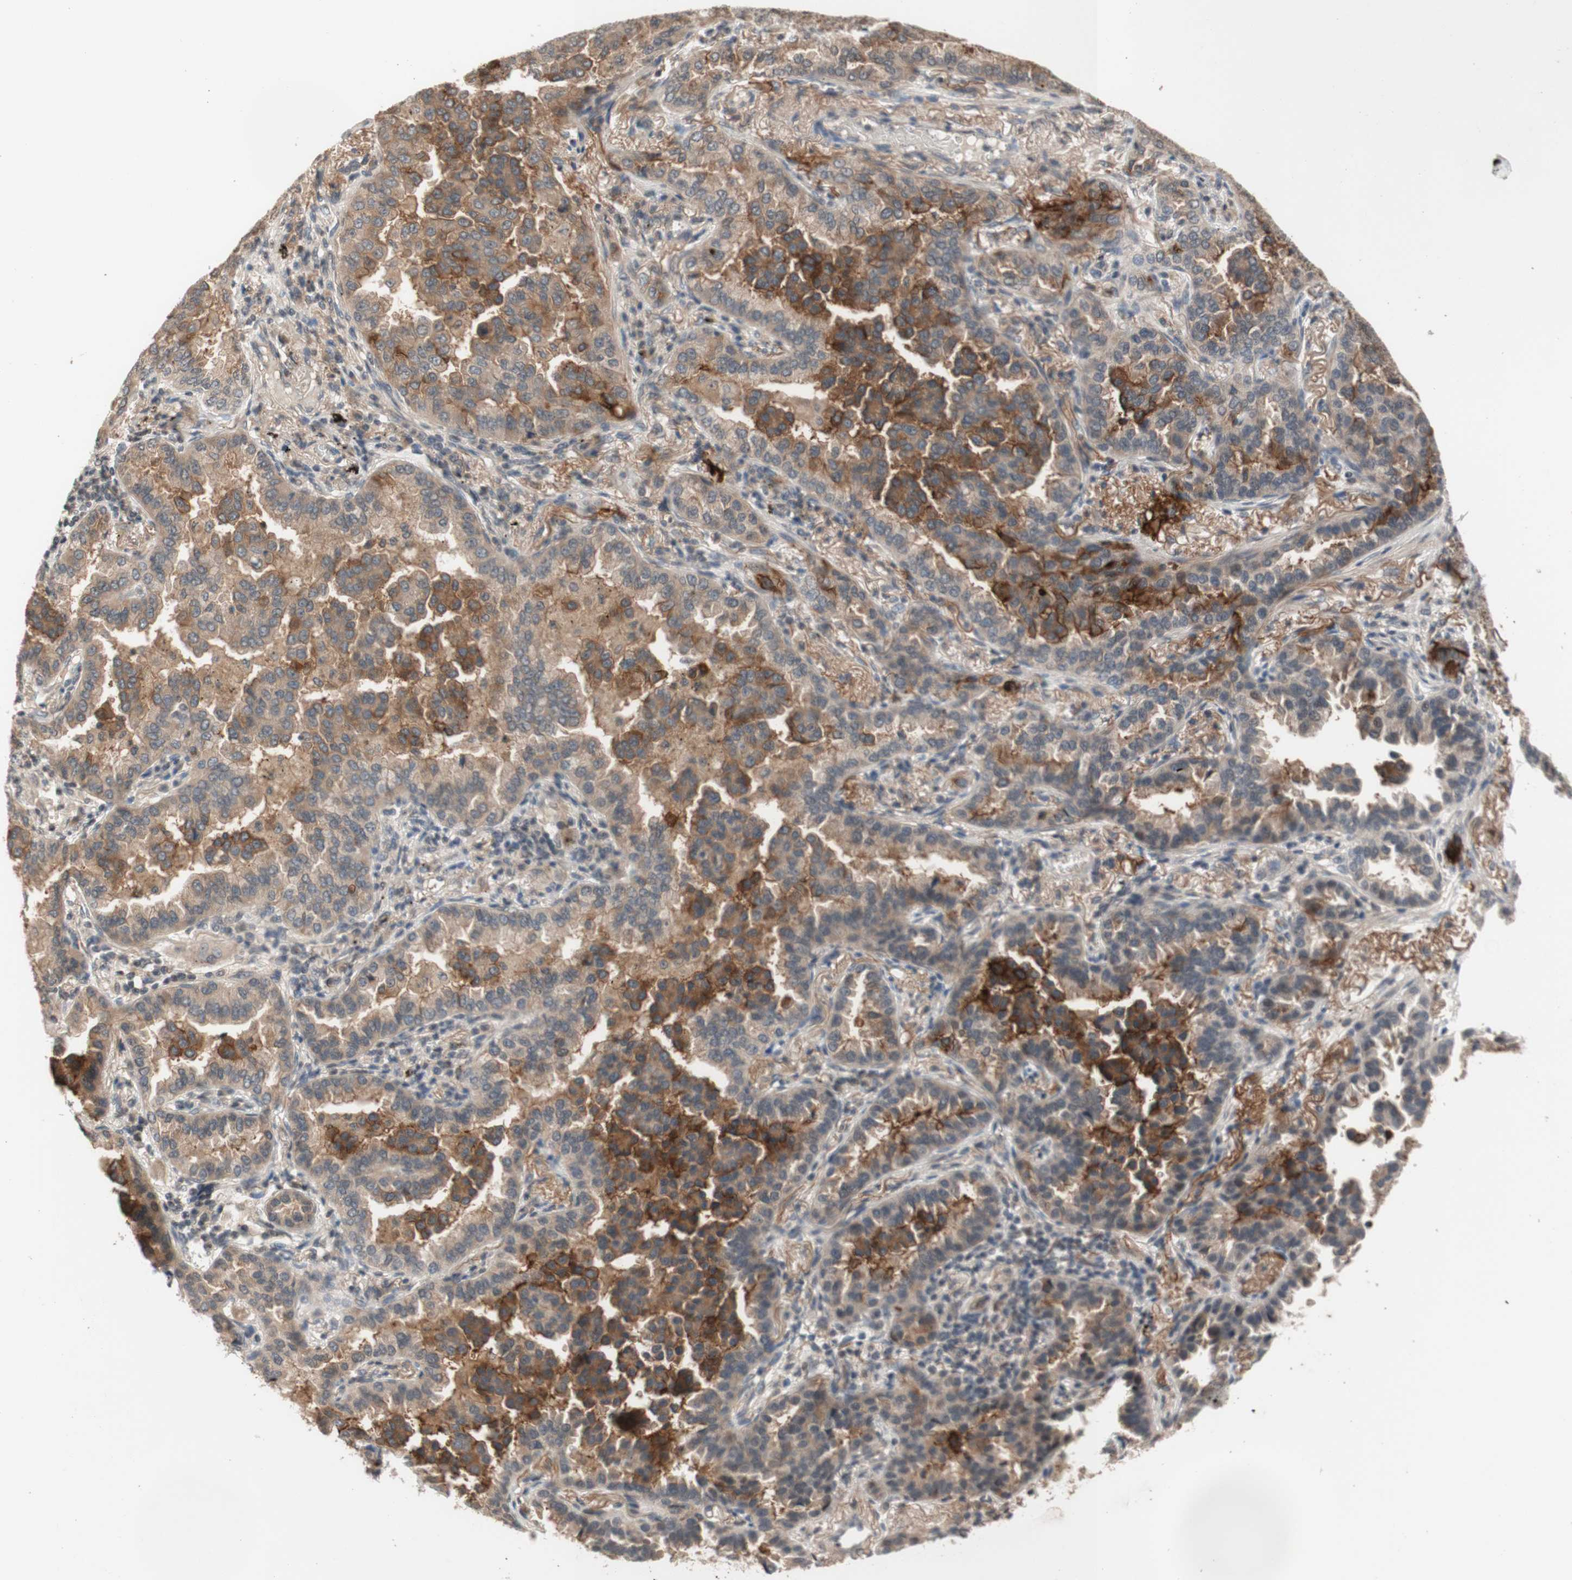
{"staining": {"intensity": "moderate", "quantity": ">75%", "location": "cytoplasmic/membranous"}, "tissue": "lung cancer", "cell_type": "Tumor cells", "image_type": "cancer", "snomed": [{"axis": "morphology", "description": "Normal tissue, NOS"}, {"axis": "morphology", "description": "Adenocarcinoma, NOS"}, {"axis": "topography", "description": "Lung"}], "caption": "DAB (3,3'-diaminobenzidine) immunohistochemical staining of human lung adenocarcinoma exhibits moderate cytoplasmic/membranous protein positivity in about >75% of tumor cells.", "gene": "CD55", "patient": {"sex": "male", "age": 59}}